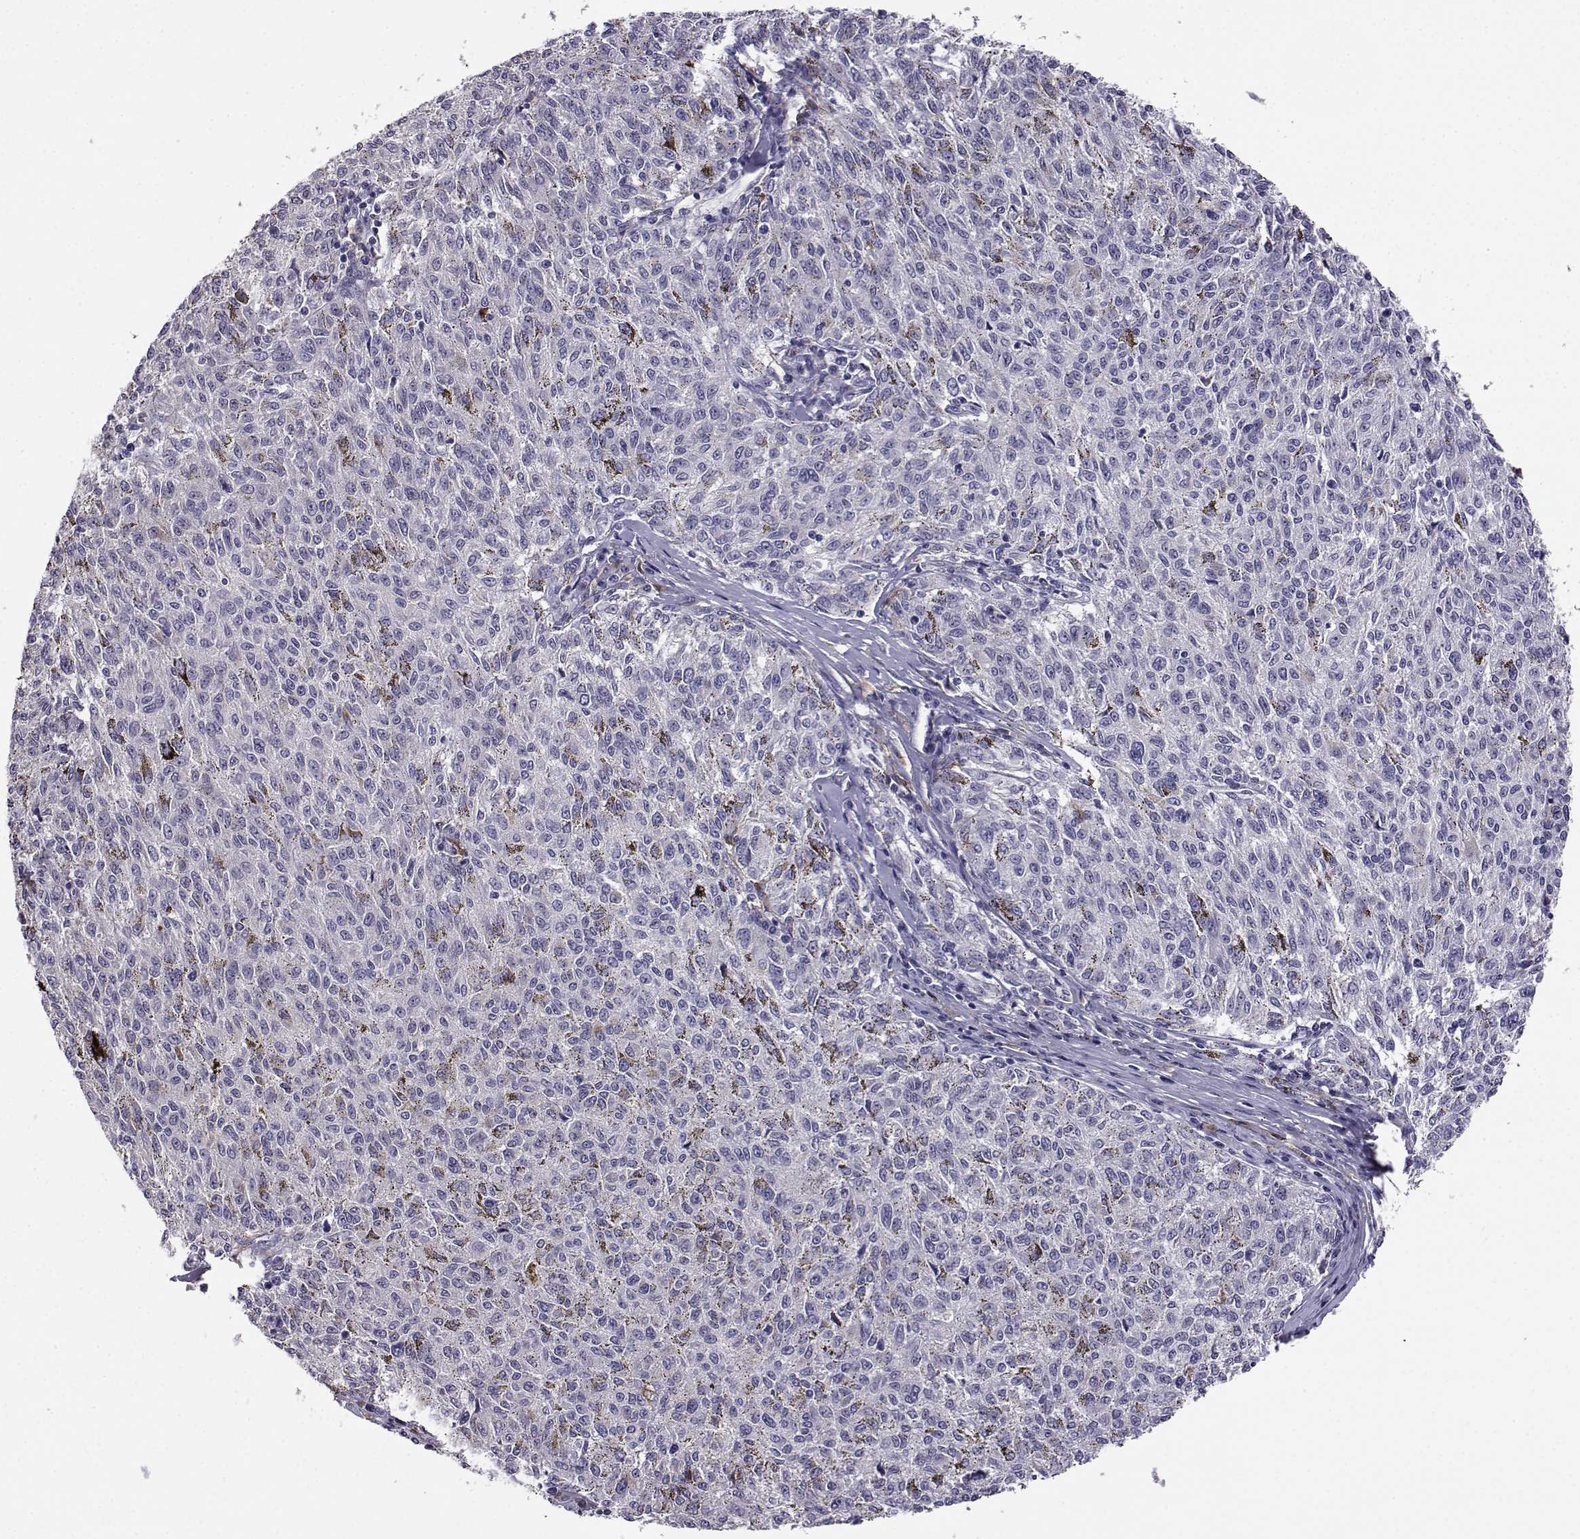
{"staining": {"intensity": "negative", "quantity": "none", "location": "none"}, "tissue": "melanoma", "cell_type": "Tumor cells", "image_type": "cancer", "snomed": [{"axis": "morphology", "description": "Malignant melanoma, NOS"}, {"axis": "topography", "description": "Skin"}], "caption": "Protein analysis of melanoma shows no significant expression in tumor cells.", "gene": "AKR1B1", "patient": {"sex": "female", "age": 72}}